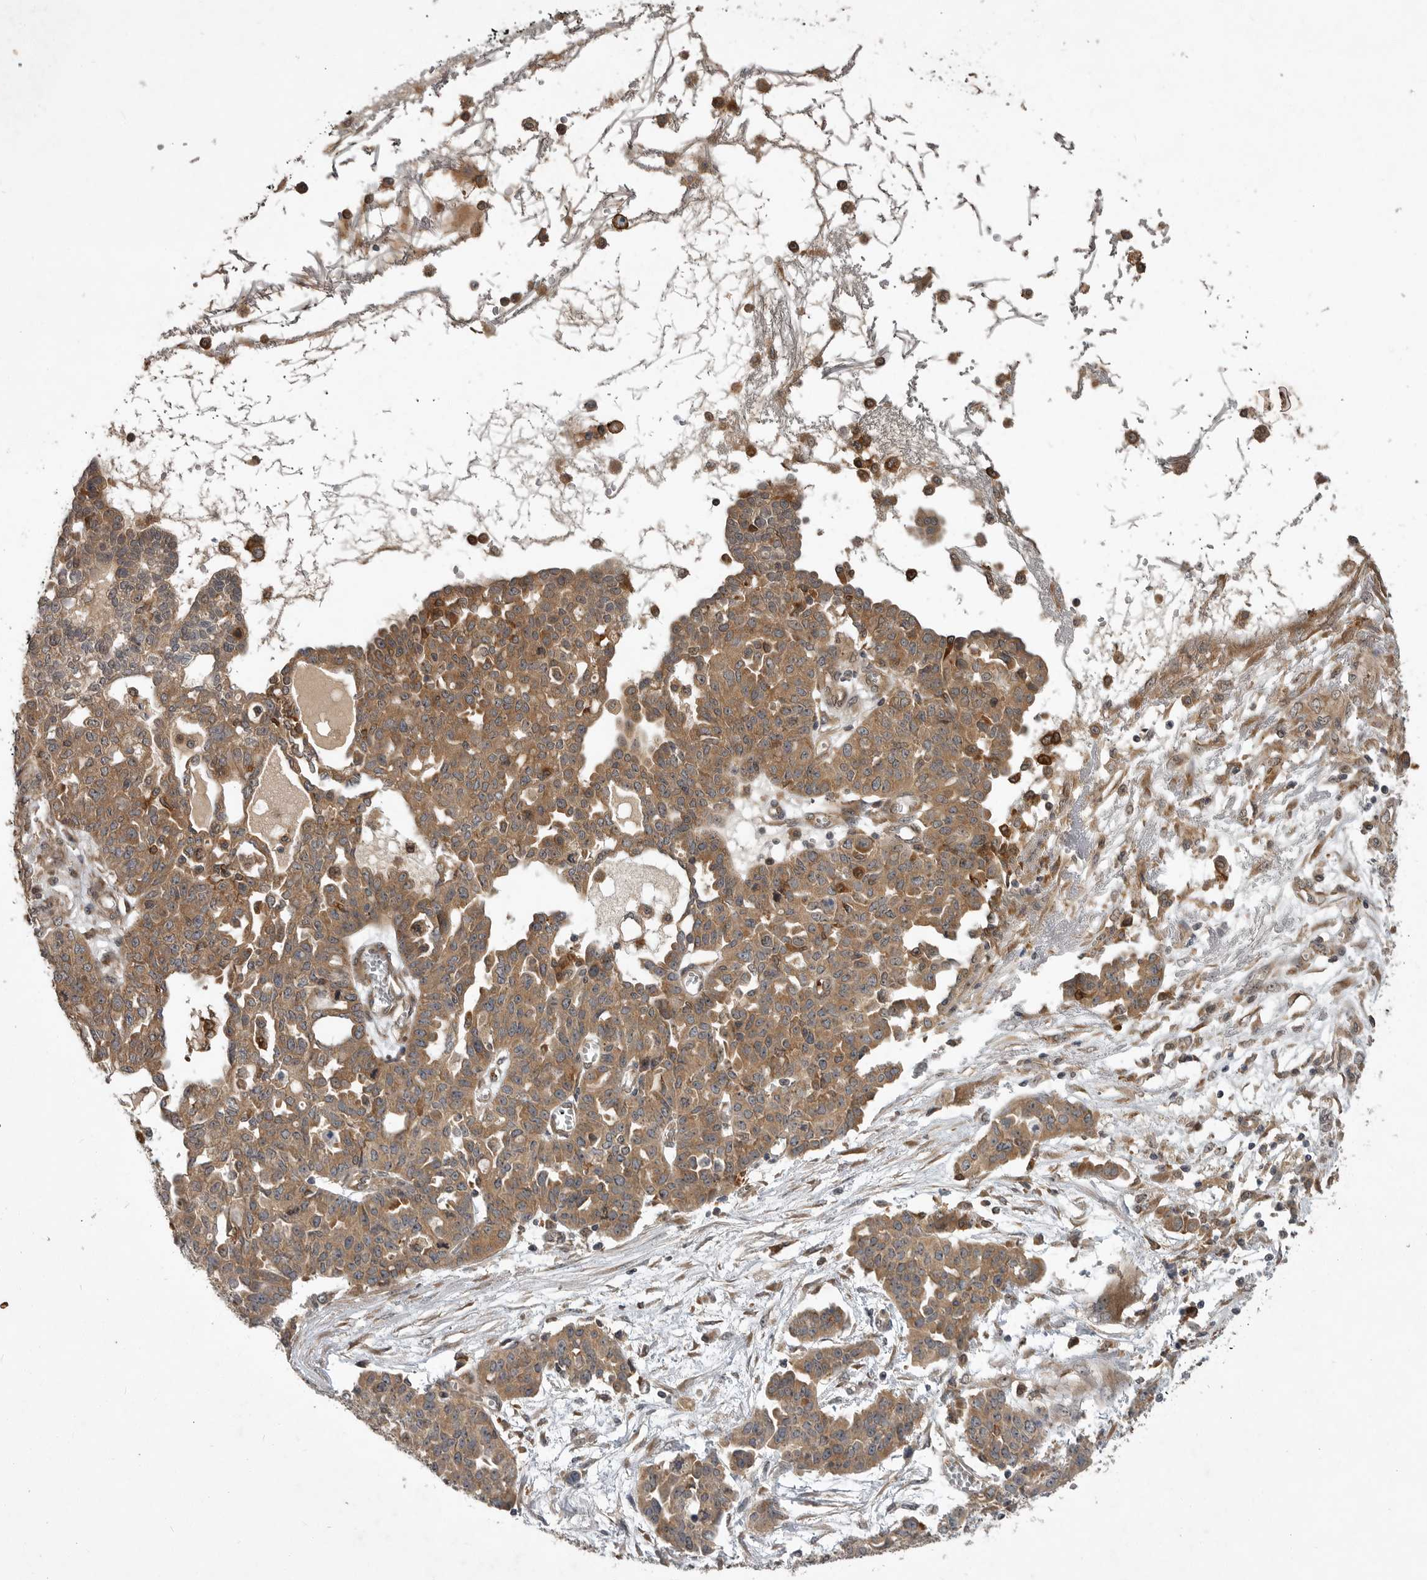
{"staining": {"intensity": "moderate", "quantity": ">75%", "location": "cytoplasmic/membranous"}, "tissue": "ovarian cancer", "cell_type": "Tumor cells", "image_type": "cancer", "snomed": [{"axis": "morphology", "description": "Cystadenocarcinoma, serous, NOS"}, {"axis": "topography", "description": "Soft tissue"}, {"axis": "topography", "description": "Ovary"}], "caption": "Immunohistochemical staining of ovarian serous cystadenocarcinoma reveals medium levels of moderate cytoplasmic/membranous positivity in about >75% of tumor cells. (Stains: DAB in brown, nuclei in blue, Microscopy: brightfield microscopy at high magnification).", "gene": "OSBPL9", "patient": {"sex": "female", "age": 57}}